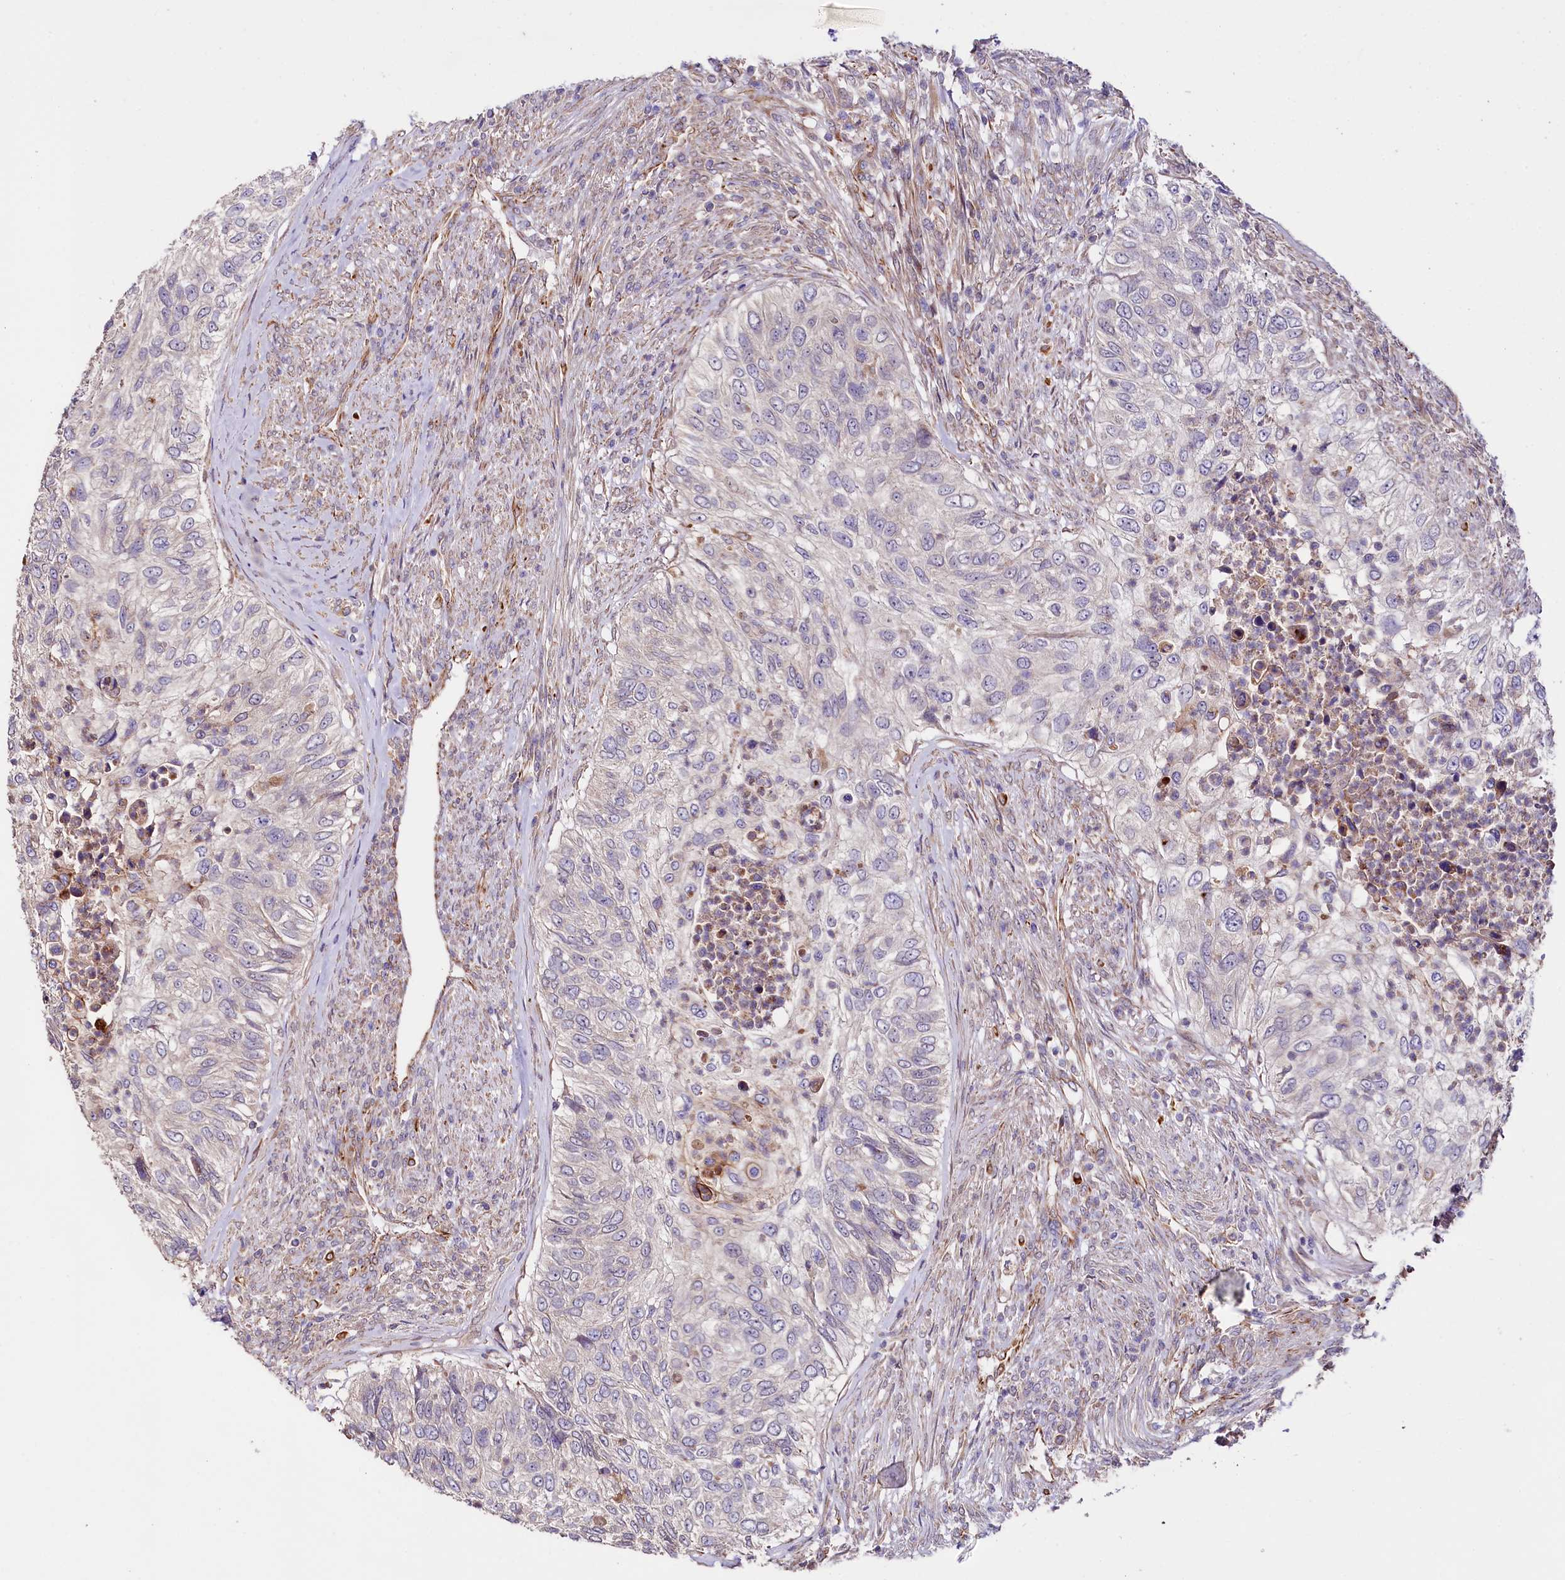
{"staining": {"intensity": "negative", "quantity": "none", "location": "none"}, "tissue": "urothelial cancer", "cell_type": "Tumor cells", "image_type": "cancer", "snomed": [{"axis": "morphology", "description": "Urothelial carcinoma, High grade"}, {"axis": "topography", "description": "Urinary bladder"}], "caption": "A high-resolution photomicrograph shows immunohistochemistry (IHC) staining of high-grade urothelial carcinoma, which shows no significant staining in tumor cells.", "gene": "TTC12", "patient": {"sex": "female", "age": 60}}